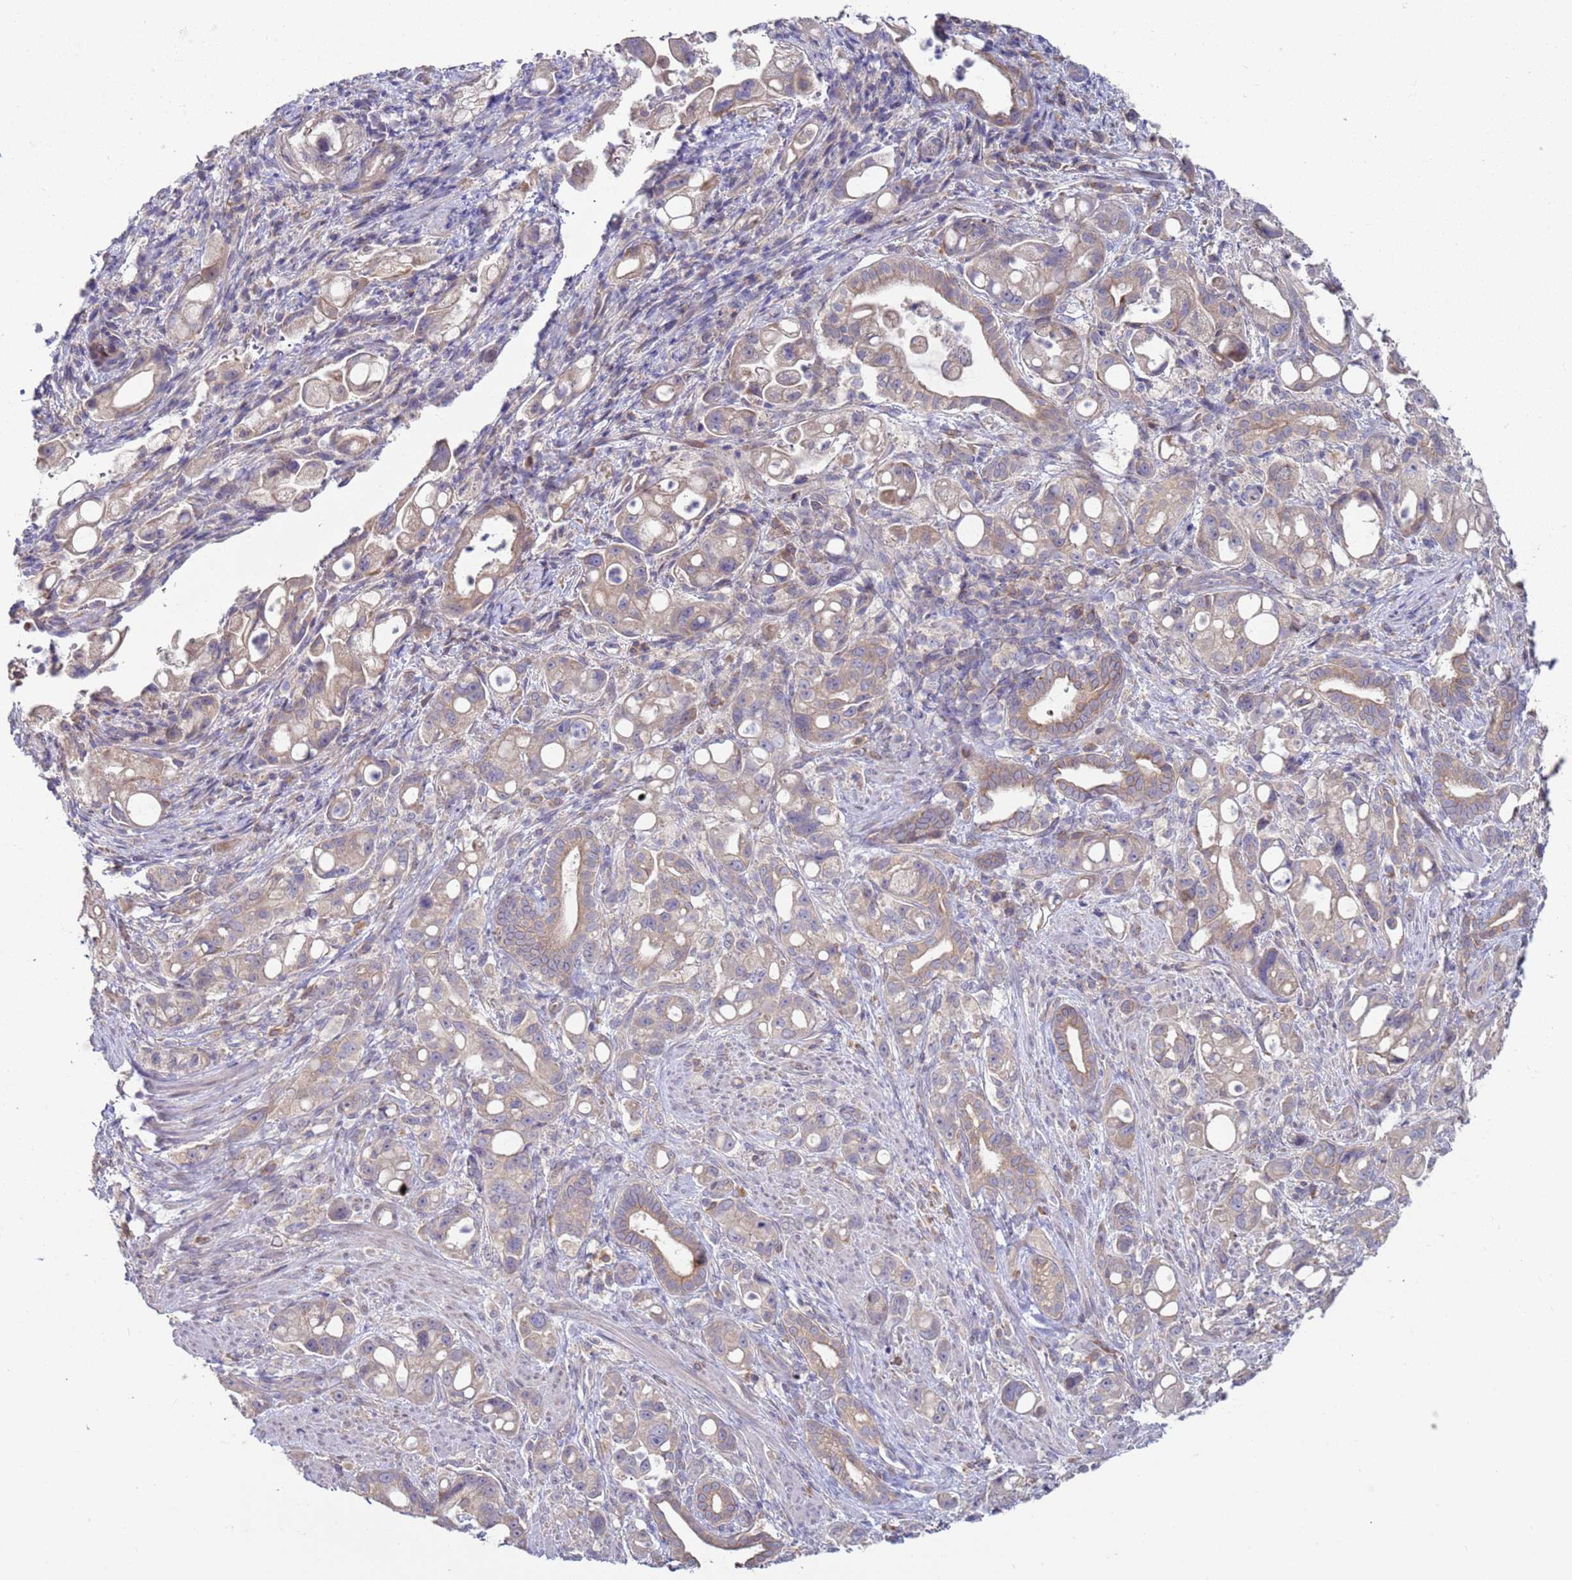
{"staining": {"intensity": "weak", "quantity": "<25%", "location": "cytoplasmic/membranous"}, "tissue": "pancreatic cancer", "cell_type": "Tumor cells", "image_type": "cancer", "snomed": [{"axis": "morphology", "description": "Adenocarcinoma, NOS"}, {"axis": "topography", "description": "Pancreas"}], "caption": "High power microscopy histopathology image of an immunohistochemistry (IHC) micrograph of pancreatic cancer, revealing no significant expression in tumor cells.", "gene": "DIP2B", "patient": {"sex": "male", "age": 68}}